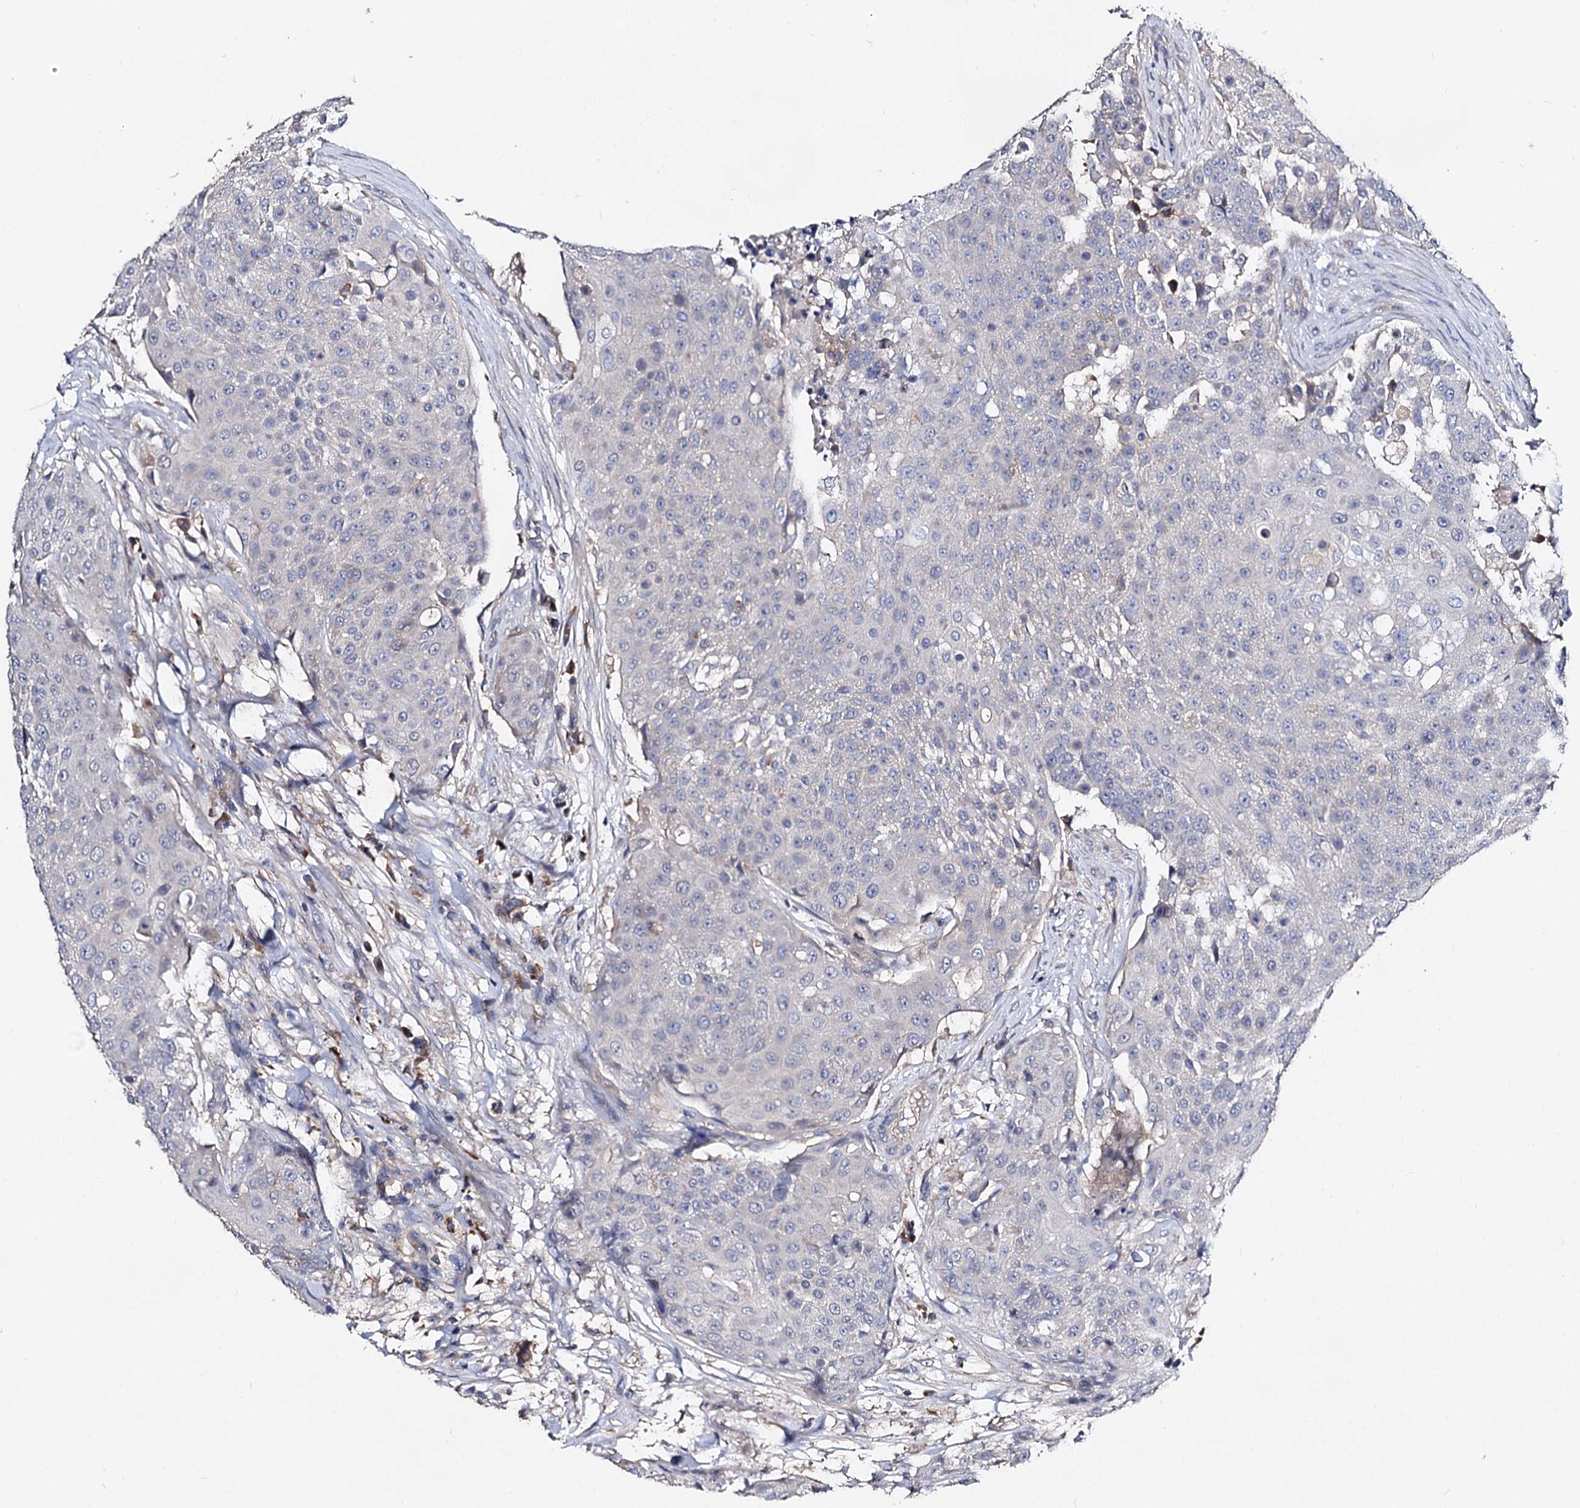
{"staining": {"intensity": "negative", "quantity": "none", "location": "none"}, "tissue": "urothelial cancer", "cell_type": "Tumor cells", "image_type": "cancer", "snomed": [{"axis": "morphology", "description": "Urothelial carcinoma, High grade"}, {"axis": "topography", "description": "Urinary bladder"}], "caption": "This is a micrograph of IHC staining of high-grade urothelial carcinoma, which shows no expression in tumor cells.", "gene": "HVCN1", "patient": {"sex": "female", "age": 63}}